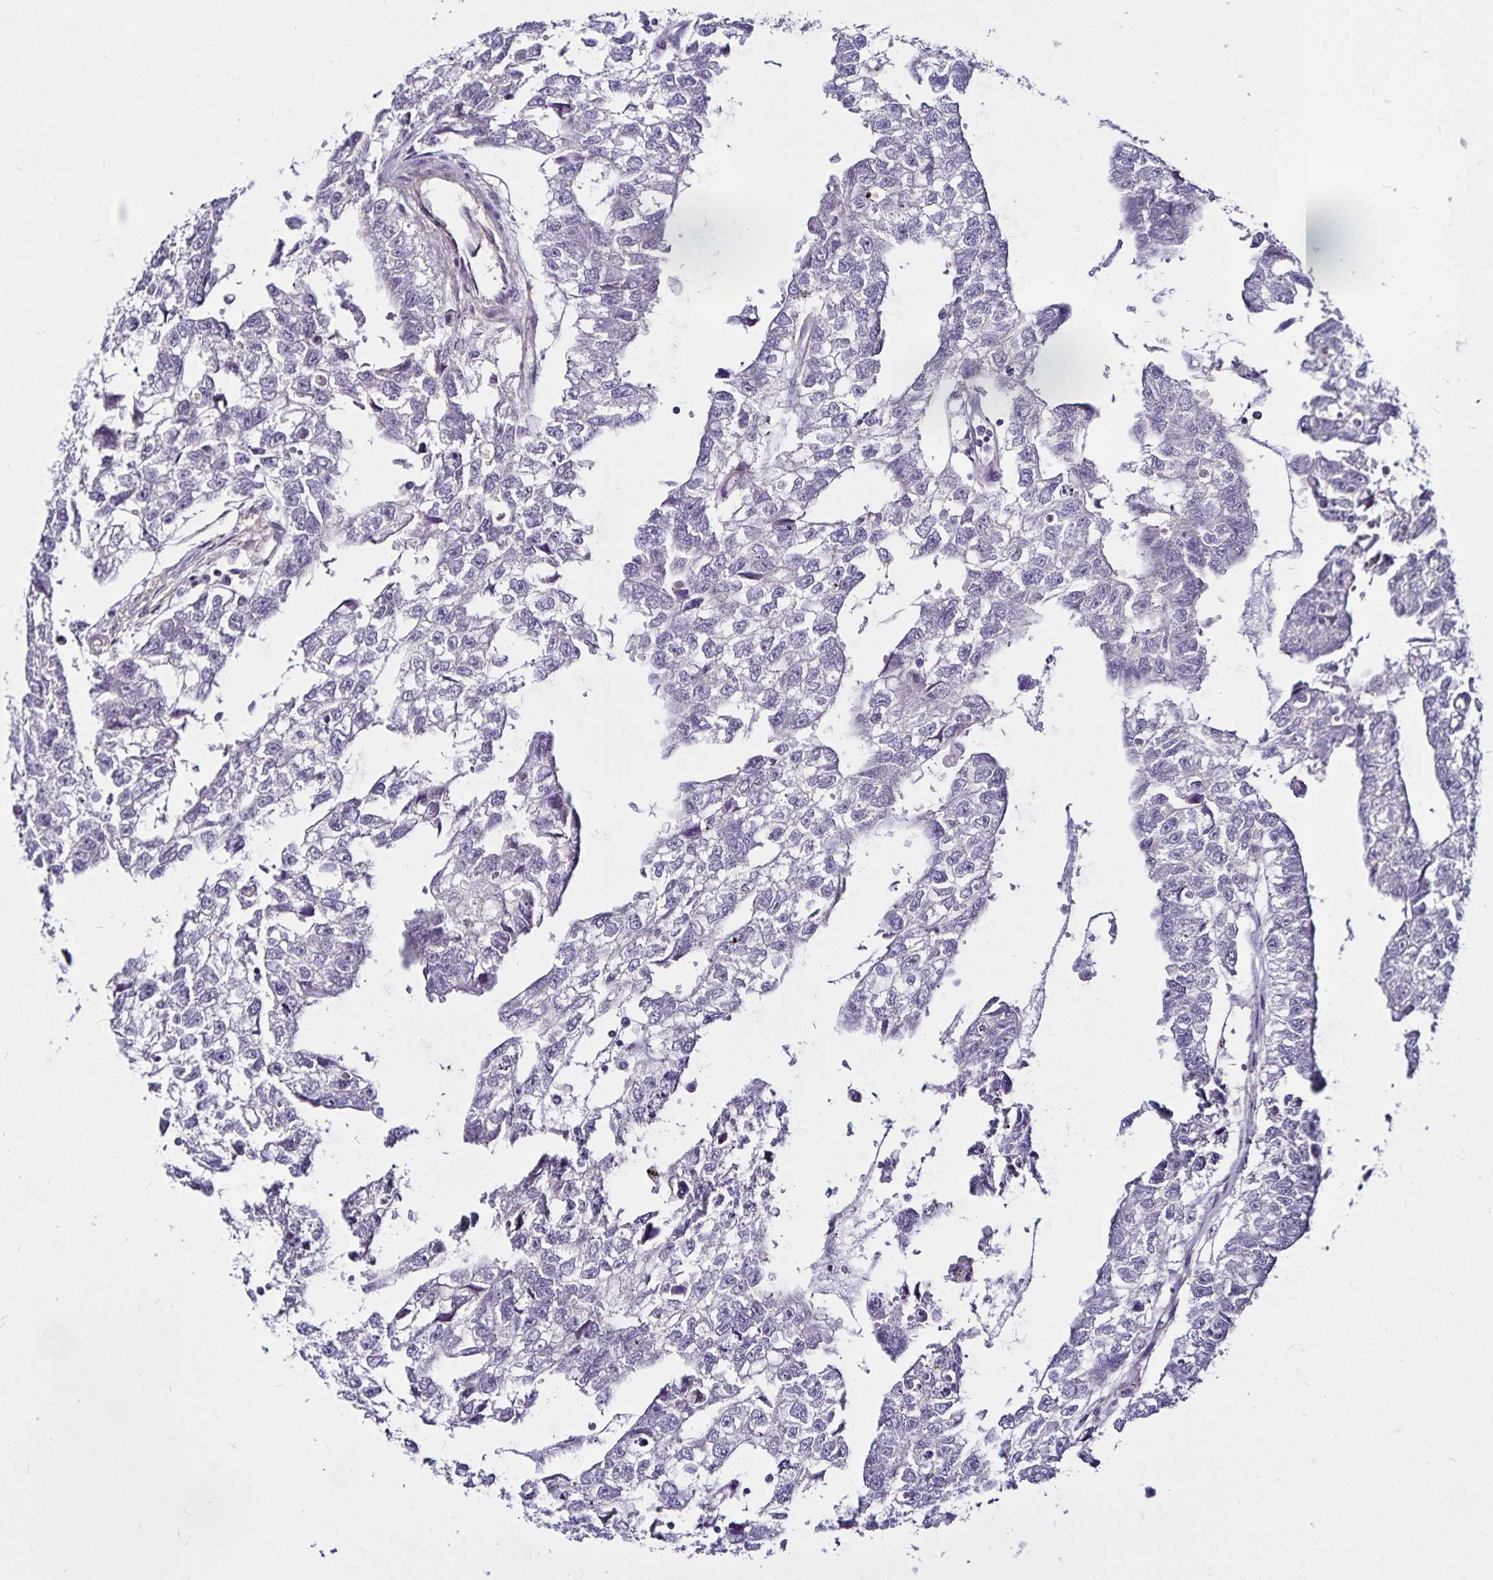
{"staining": {"intensity": "negative", "quantity": "none", "location": "none"}, "tissue": "testis cancer", "cell_type": "Tumor cells", "image_type": "cancer", "snomed": [{"axis": "morphology", "description": "Carcinoma, Embryonal, NOS"}, {"axis": "morphology", "description": "Teratoma, malignant, NOS"}, {"axis": "topography", "description": "Testis"}], "caption": "The immunohistochemistry (IHC) micrograph has no significant positivity in tumor cells of testis cancer tissue.", "gene": "GNG12", "patient": {"sex": "male", "age": 44}}